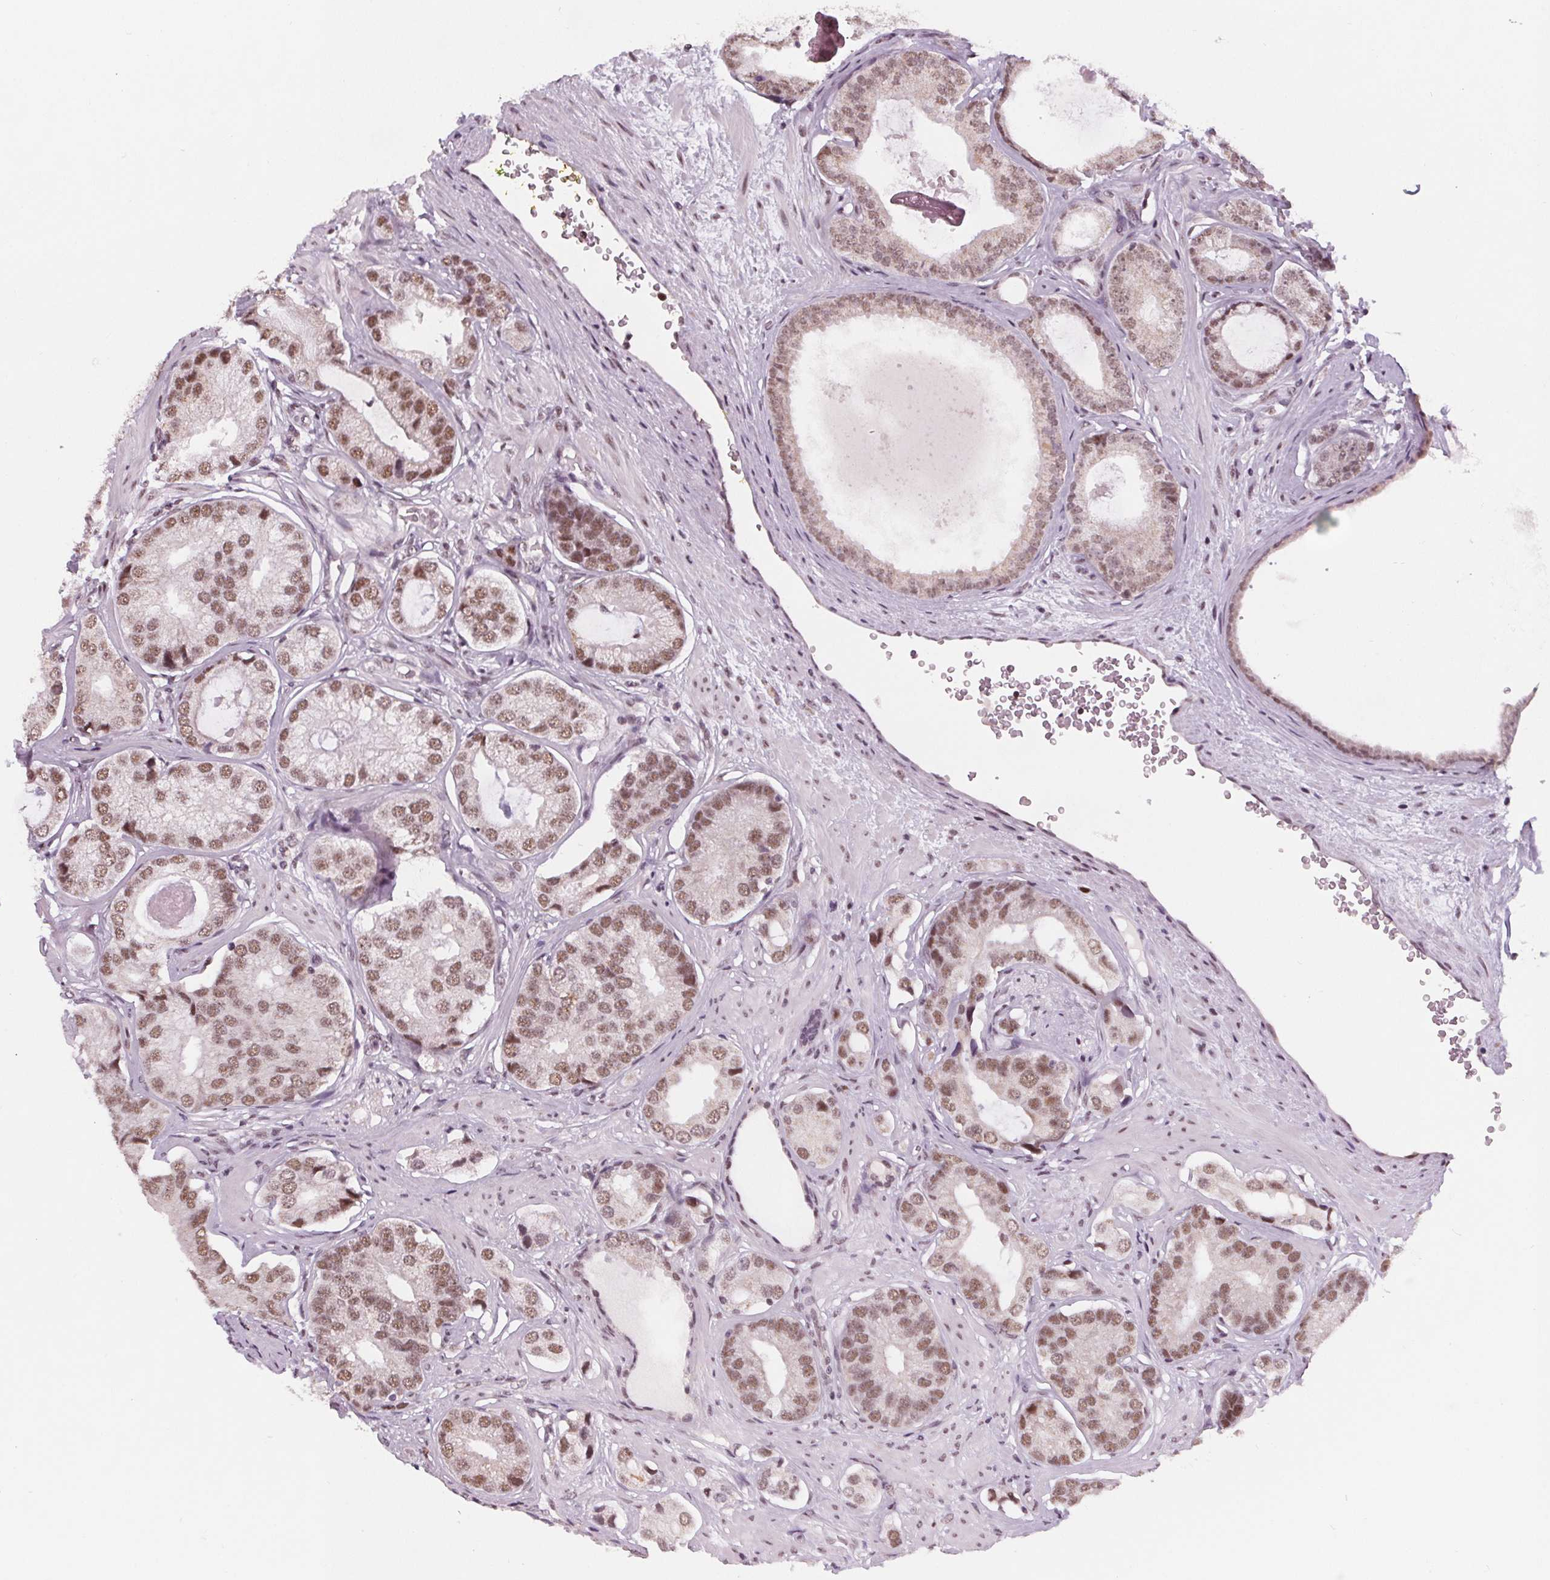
{"staining": {"intensity": "moderate", "quantity": ">75%", "location": "nuclear"}, "tissue": "prostate cancer", "cell_type": "Tumor cells", "image_type": "cancer", "snomed": [{"axis": "morphology", "description": "Adenocarcinoma, Low grade"}, {"axis": "topography", "description": "Prostate"}], "caption": "Prostate cancer (low-grade adenocarcinoma) stained for a protein (brown) exhibits moderate nuclear positive staining in about >75% of tumor cells.", "gene": "DPM2", "patient": {"sex": "male", "age": 61}}